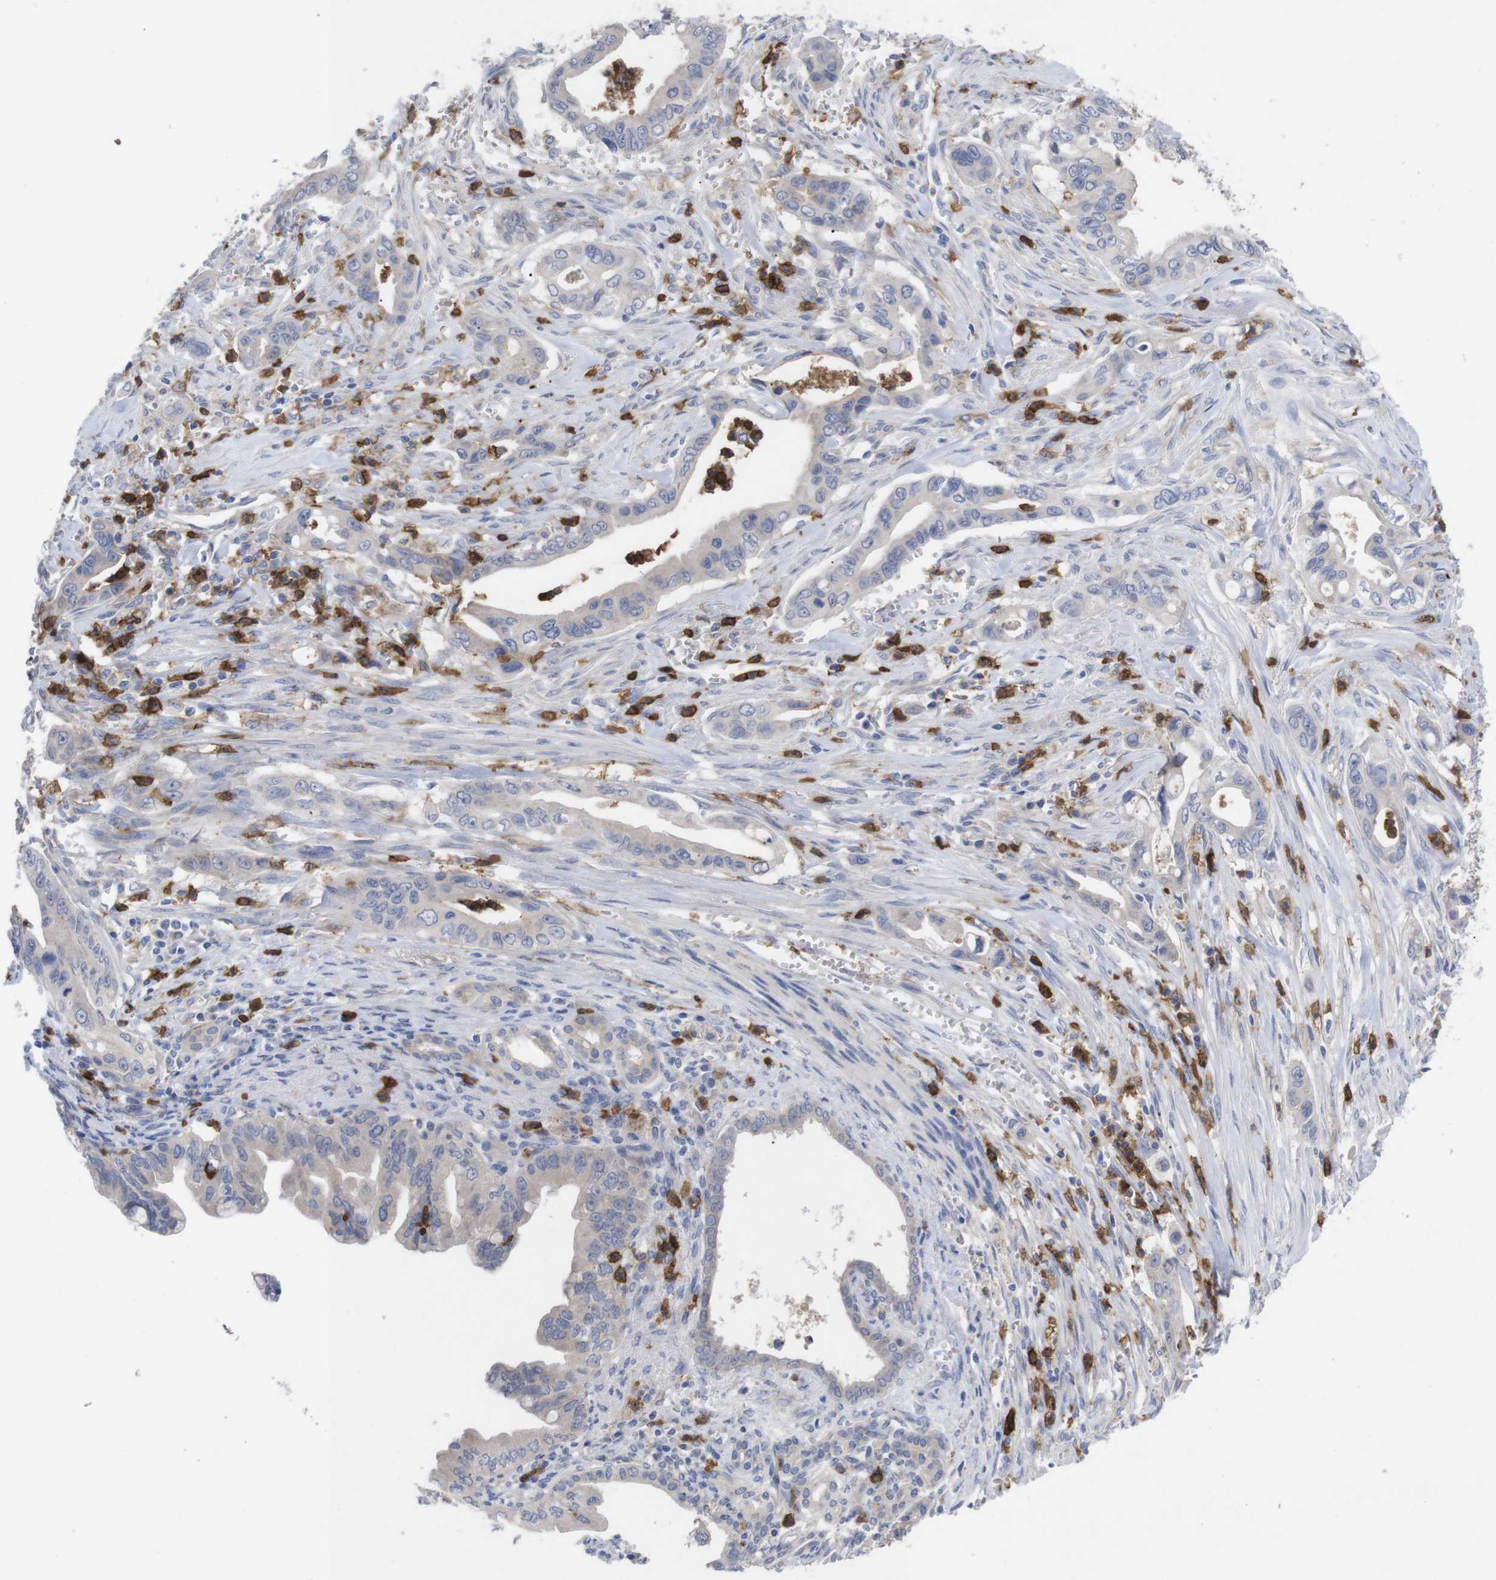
{"staining": {"intensity": "negative", "quantity": "none", "location": "none"}, "tissue": "pancreatic cancer", "cell_type": "Tumor cells", "image_type": "cancer", "snomed": [{"axis": "morphology", "description": "Adenocarcinoma, NOS"}, {"axis": "topography", "description": "Pancreas"}], "caption": "Histopathology image shows no protein staining in tumor cells of adenocarcinoma (pancreatic) tissue. (Brightfield microscopy of DAB (3,3'-diaminobenzidine) immunohistochemistry (IHC) at high magnification).", "gene": "C5AR1", "patient": {"sex": "male", "age": 59}}